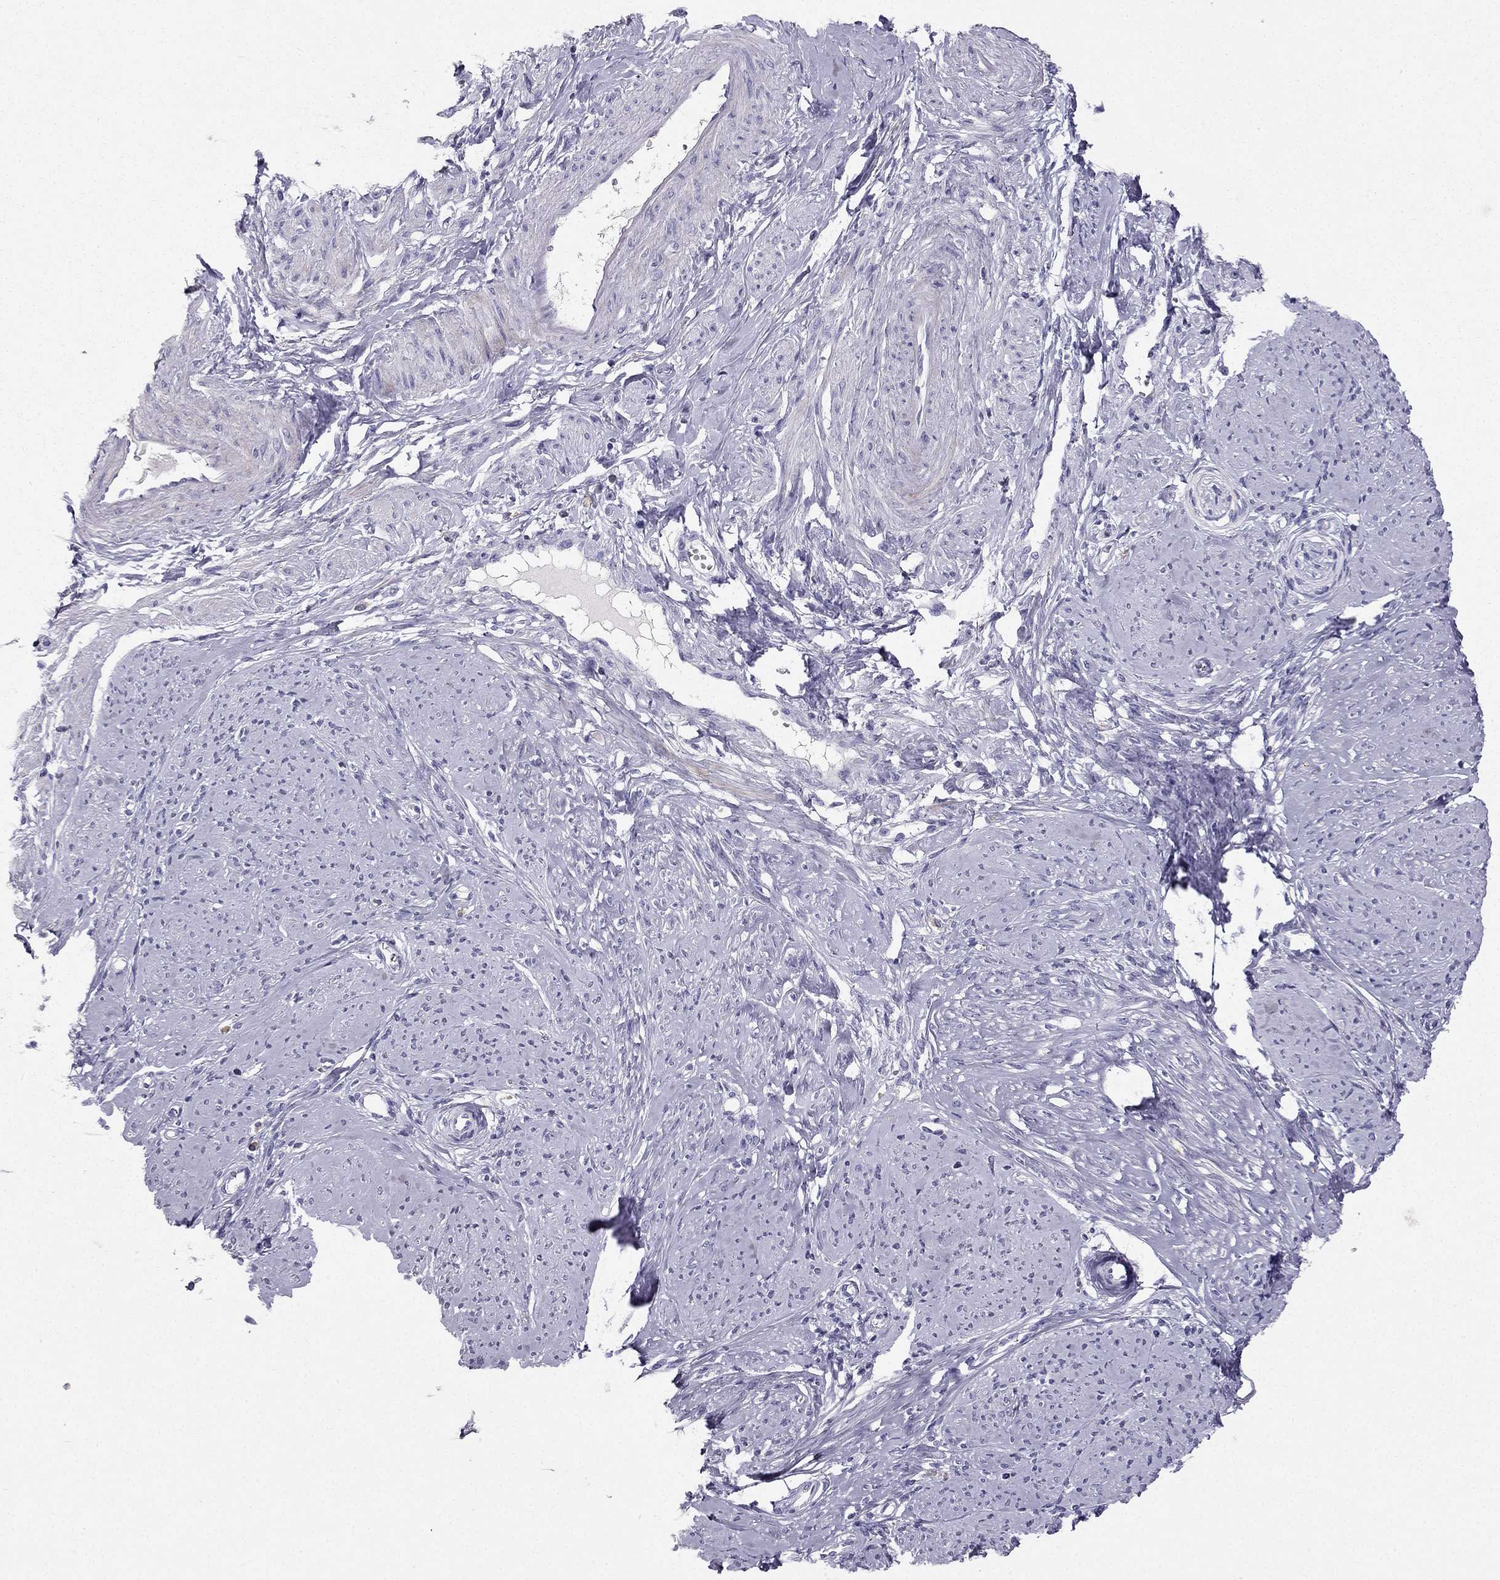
{"staining": {"intensity": "moderate", "quantity": "25%-75%", "location": "cytoplasmic/membranous"}, "tissue": "smooth muscle", "cell_type": "Smooth muscle cells", "image_type": "normal", "snomed": [{"axis": "morphology", "description": "Normal tissue, NOS"}, {"axis": "topography", "description": "Smooth muscle"}], "caption": "A brown stain labels moderate cytoplasmic/membranous positivity of a protein in smooth muscle cells of normal human smooth muscle.", "gene": "LMTK3", "patient": {"sex": "female", "age": 48}}